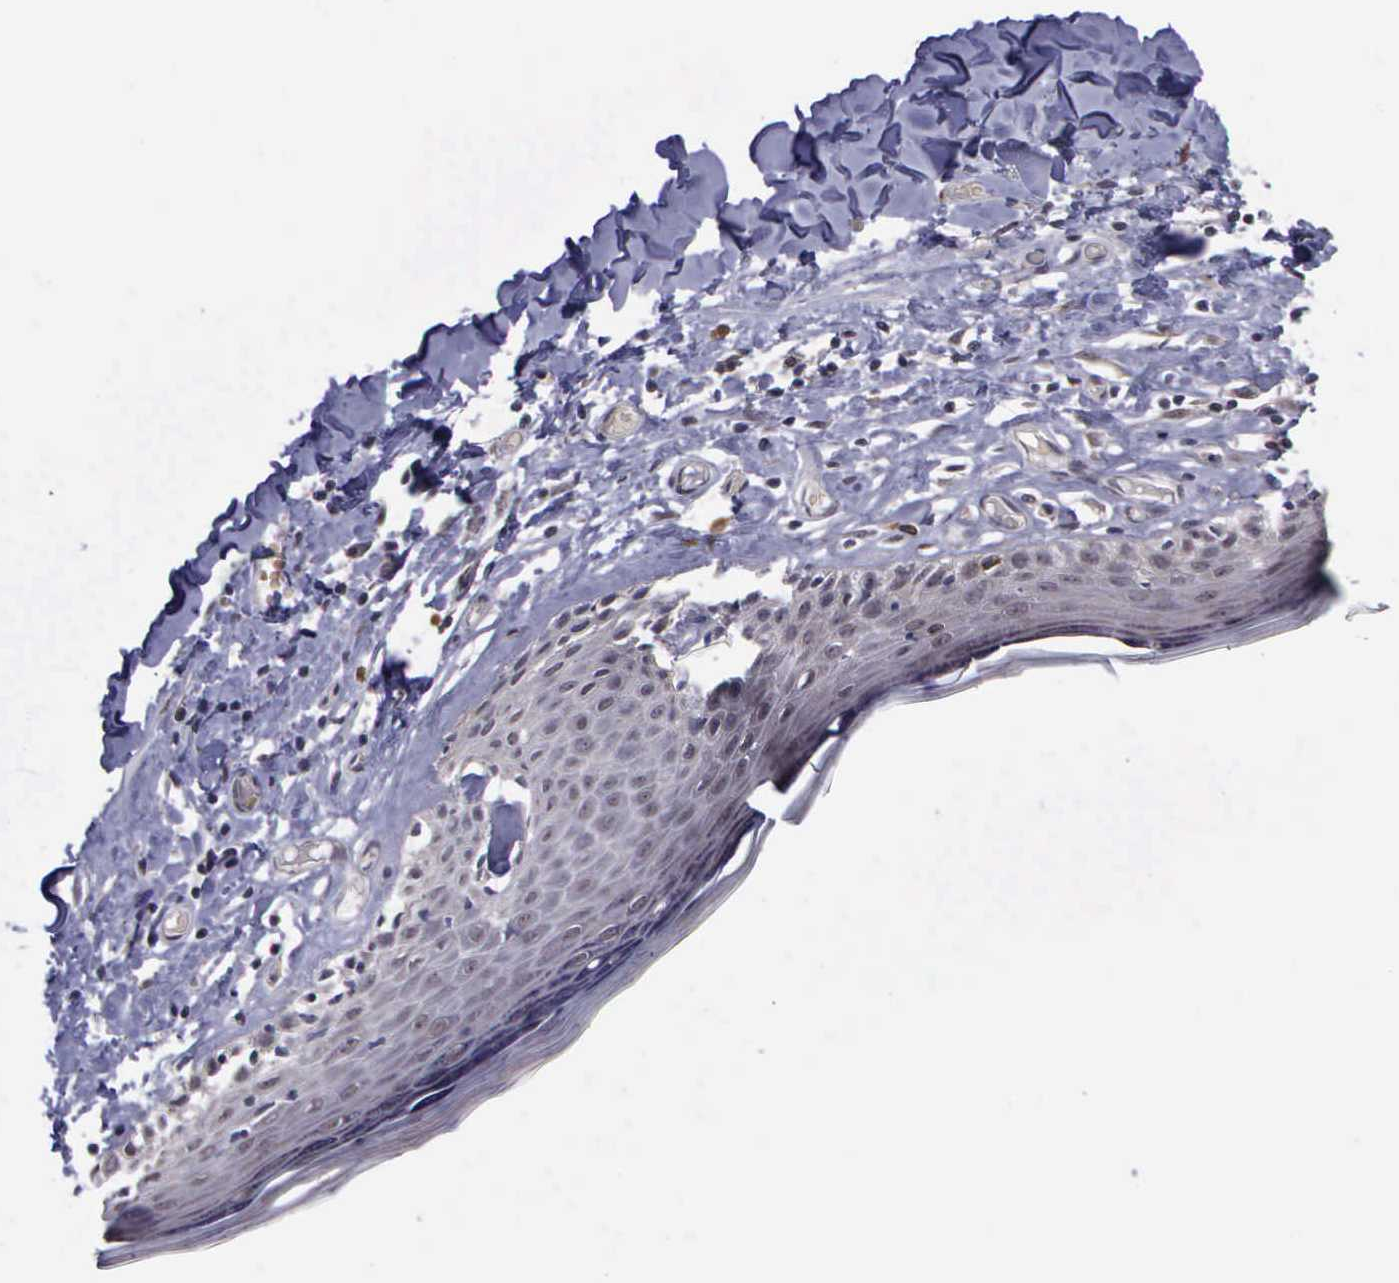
{"staining": {"intensity": "weak", "quantity": "25%-75%", "location": "nuclear"}, "tissue": "skin", "cell_type": "Epidermal cells", "image_type": "normal", "snomed": [{"axis": "morphology", "description": "Normal tissue, NOS"}, {"axis": "topography", "description": "Vascular tissue"}, {"axis": "topography", "description": "Vulva"}, {"axis": "topography", "description": "Peripheral nerve tissue"}], "caption": "Epidermal cells demonstrate low levels of weak nuclear positivity in about 25%-75% of cells in unremarkable skin.", "gene": "MAP3K9", "patient": {"sex": "female", "age": 86}}